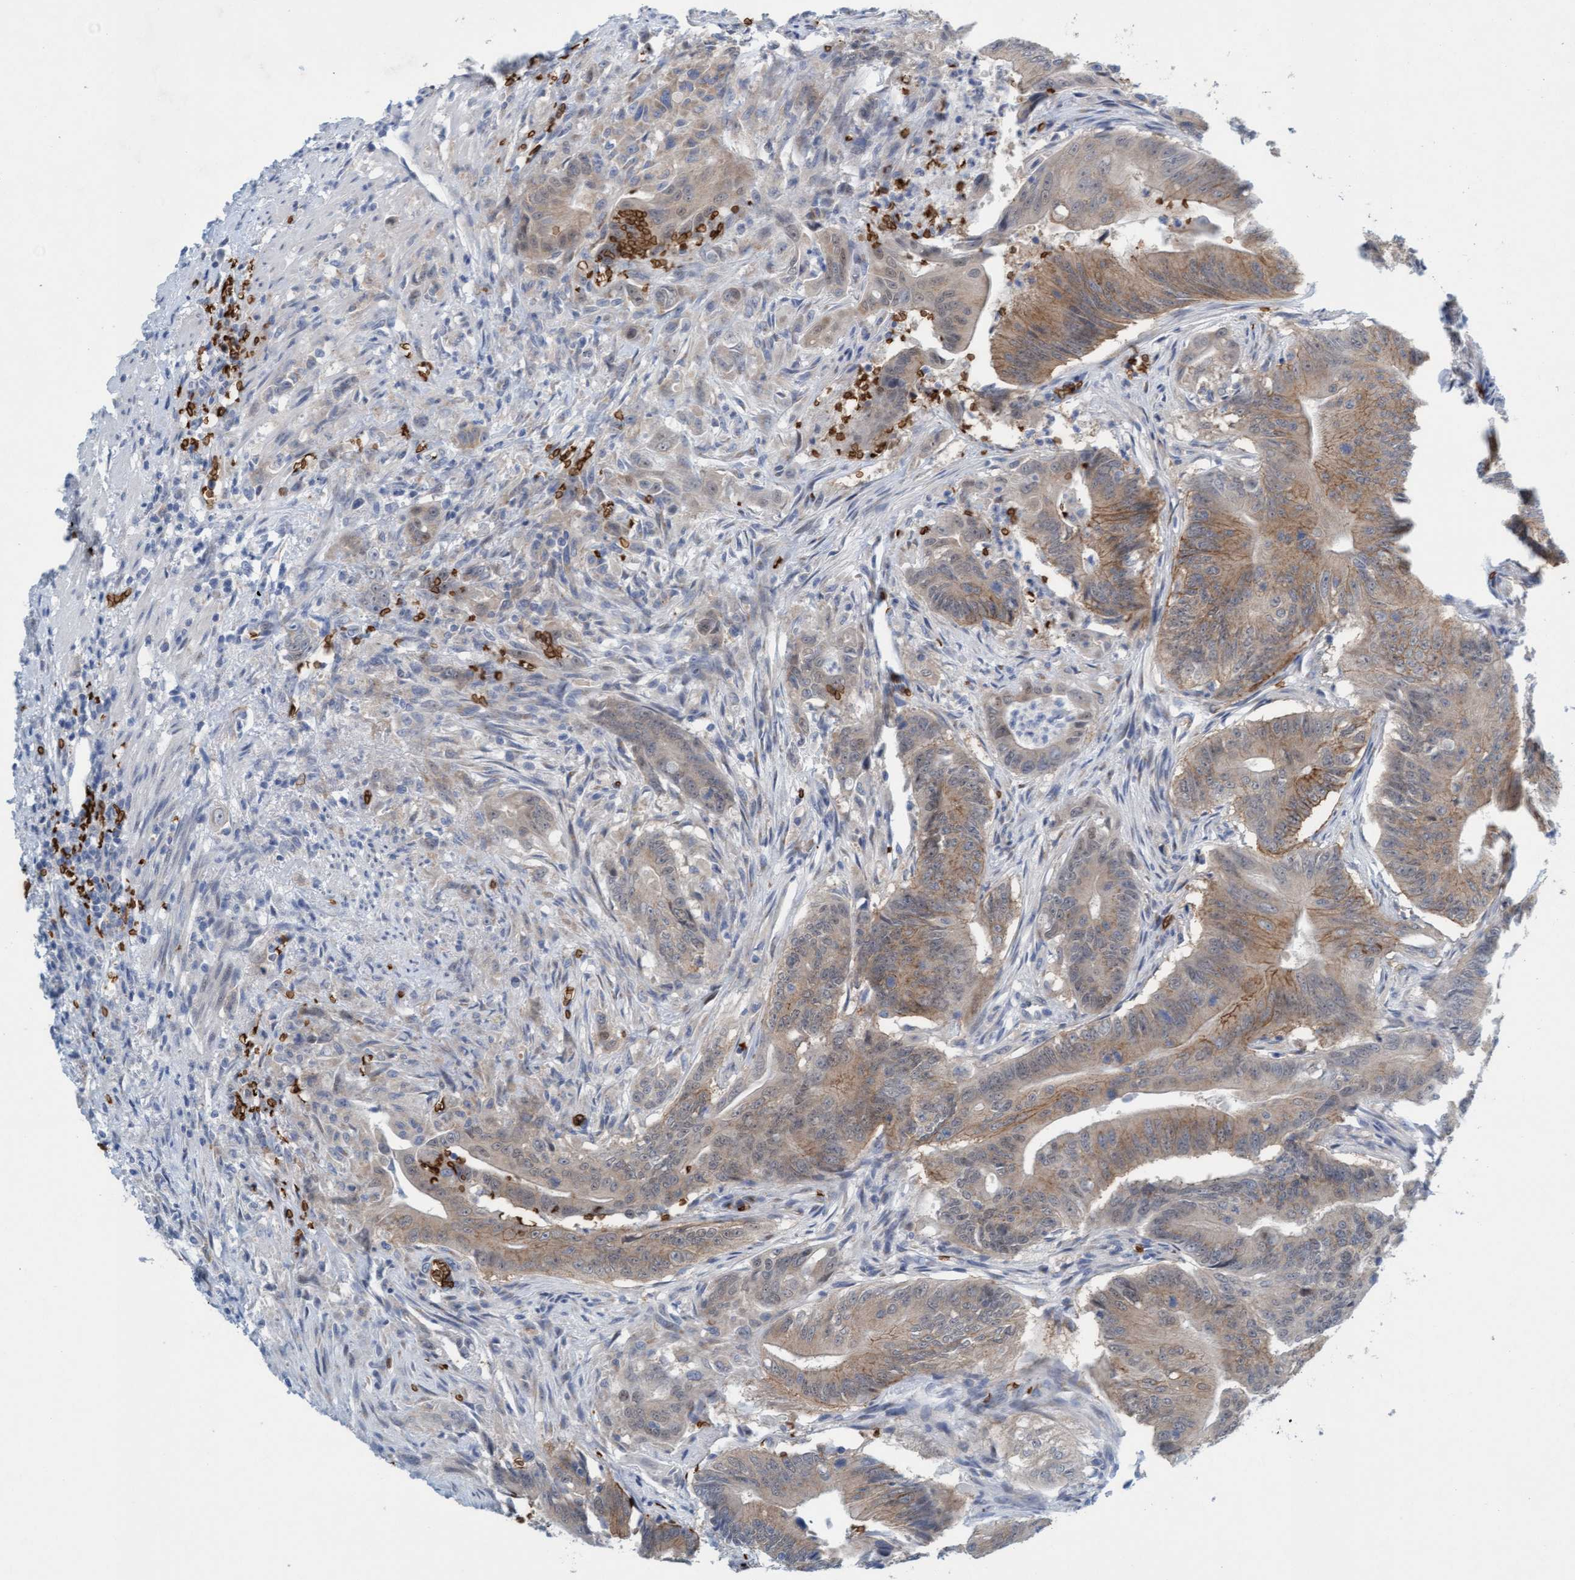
{"staining": {"intensity": "moderate", "quantity": "25%-75%", "location": "cytoplasmic/membranous"}, "tissue": "colorectal cancer", "cell_type": "Tumor cells", "image_type": "cancer", "snomed": [{"axis": "morphology", "description": "Adenoma, NOS"}, {"axis": "morphology", "description": "Adenocarcinoma, NOS"}, {"axis": "topography", "description": "Colon"}], "caption": "Approximately 25%-75% of tumor cells in human colorectal adenocarcinoma exhibit moderate cytoplasmic/membranous protein positivity as visualized by brown immunohistochemical staining.", "gene": "SPEM2", "patient": {"sex": "male", "age": 79}}